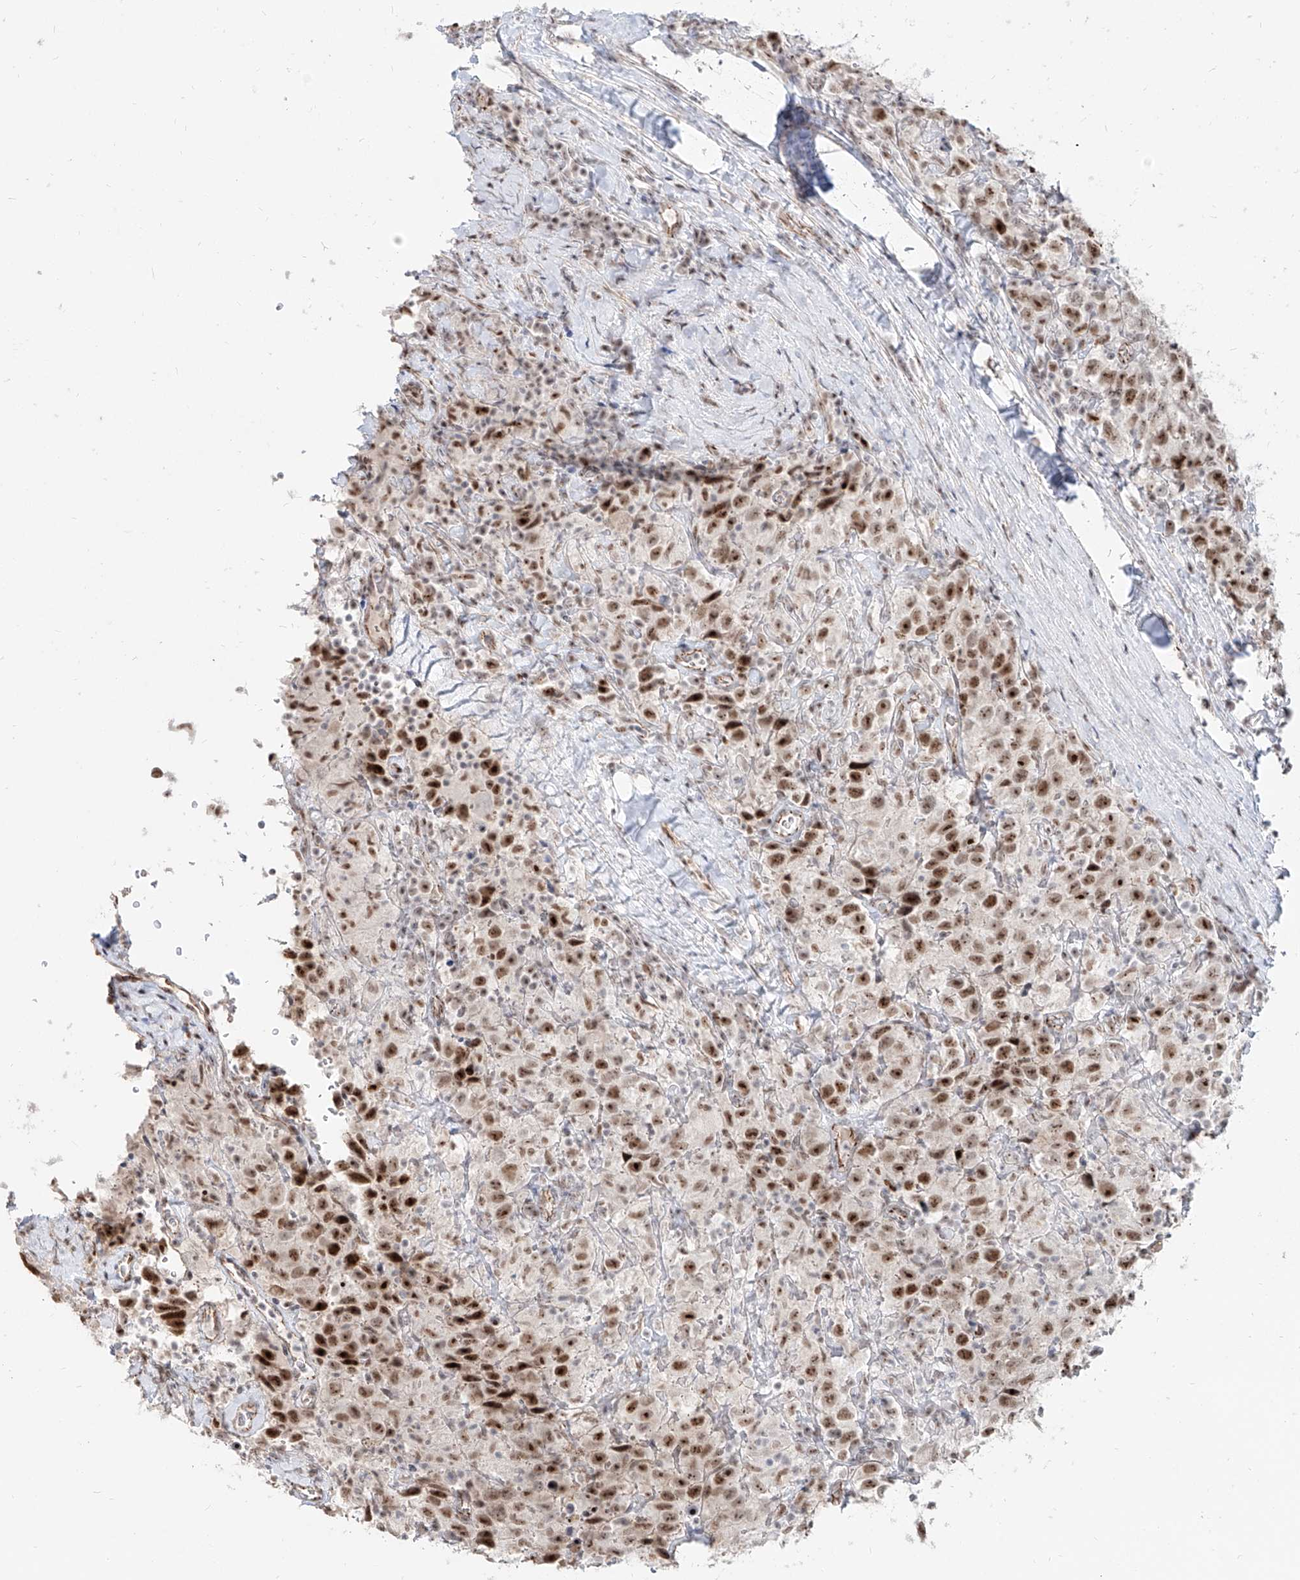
{"staining": {"intensity": "strong", "quantity": ">75%", "location": "nuclear"}, "tissue": "testis cancer", "cell_type": "Tumor cells", "image_type": "cancer", "snomed": [{"axis": "morphology", "description": "Seminoma, NOS"}, {"axis": "topography", "description": "Testis"}], "caption": "A high amount of strong nuclear expression is identified in about >75% of tumor cells in testis seminoma tissue.", "gene": "ZNF710", "patient": {"sex": "male", "age": 41}}